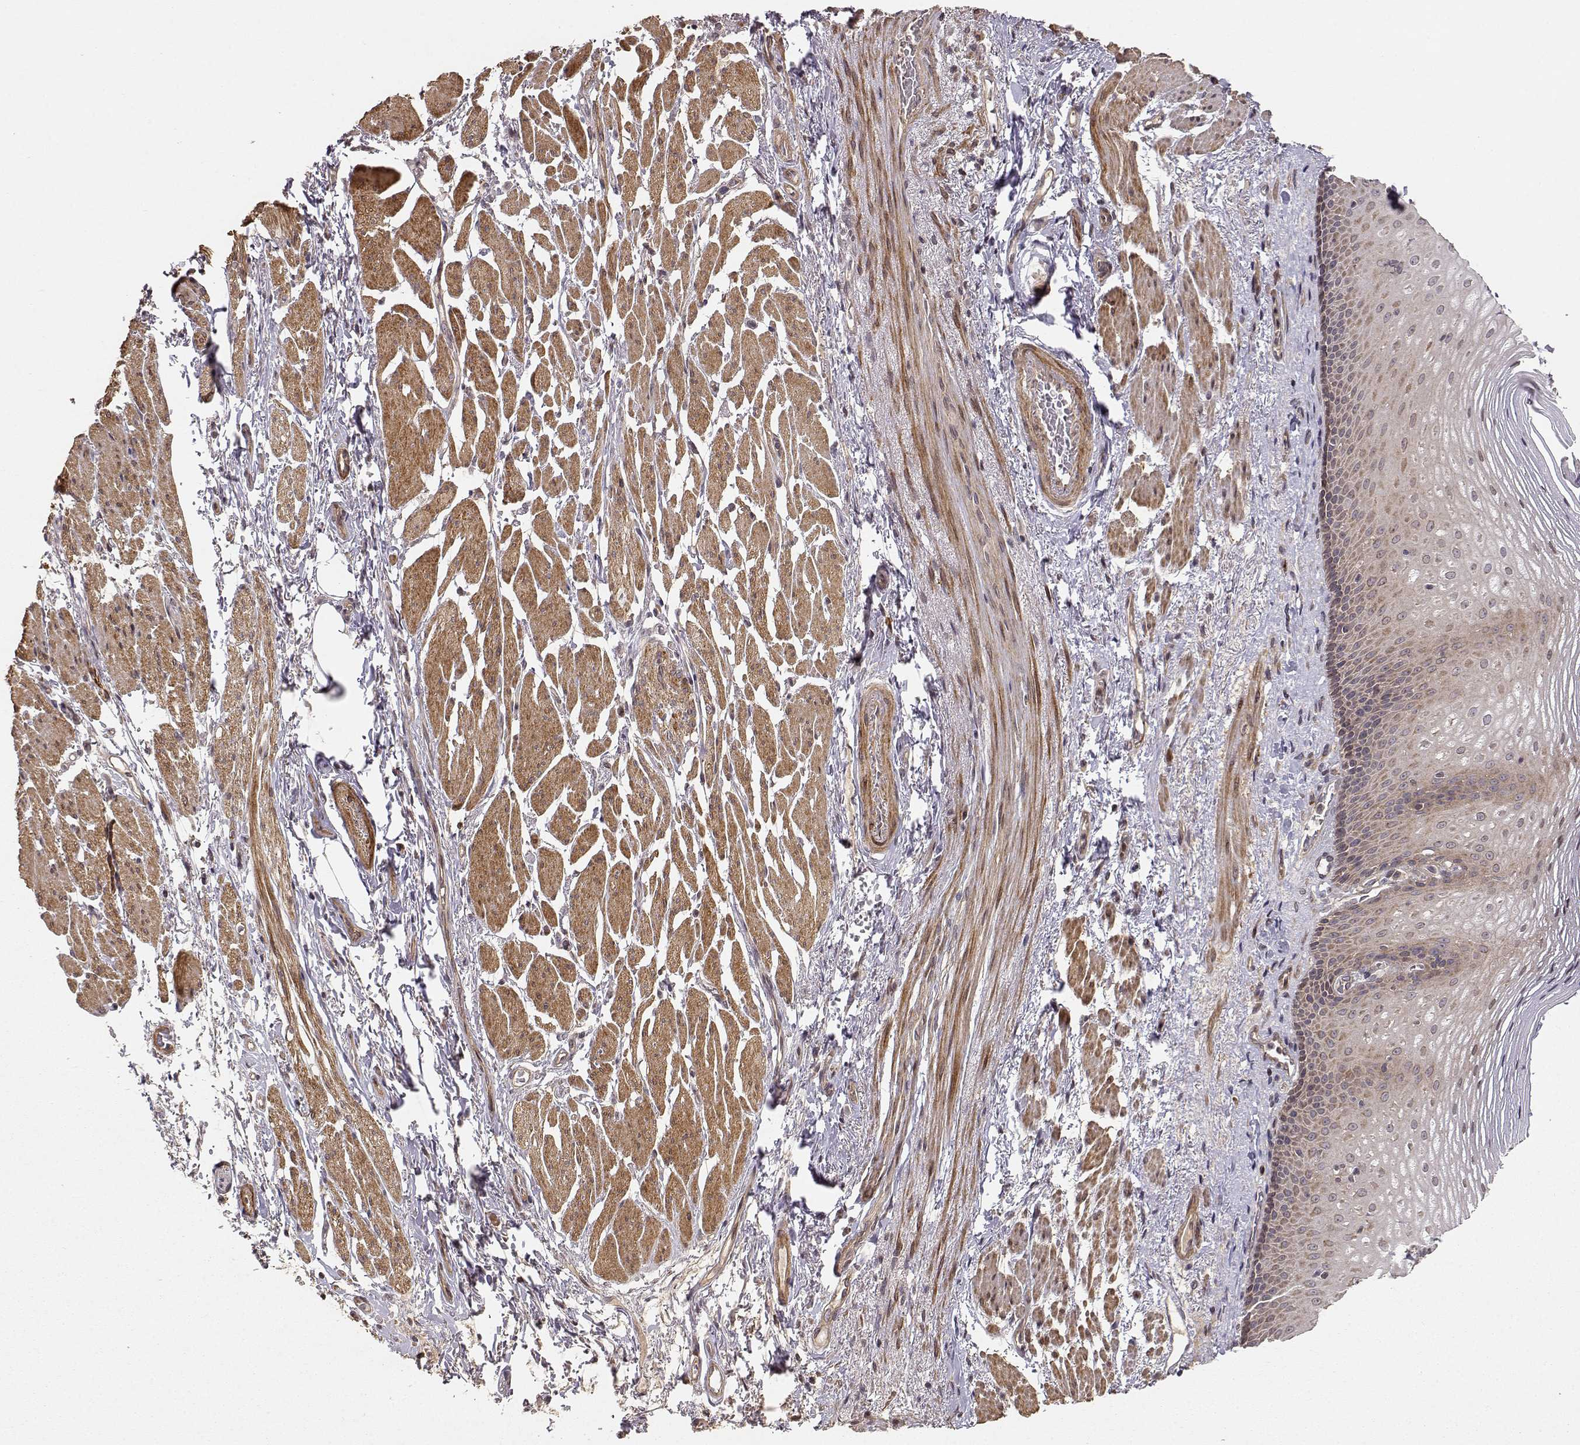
{"staining": {"intensity": "weak", "quantity": ">75%", "location": "cytoplasmic/membranous"}, "tissue": "esophagus", "cell_type": "Squamous epithelial cells", "image_type": "normal", "snomed": [{"axis": "morphology", "description": "Normal tissue, NOS"}, {"axis": "topography", "description": "Esophagus"}], "caption": "A micrograph of human esophagus stained for a protein shows weak cytoplasmic/membranous brown staining in squamous epithelial cells. (Brightfield microscopy of DAB IHC at high magnification).", "gene": "PICK1", "patient": {"sex": "male", "age": 76}}